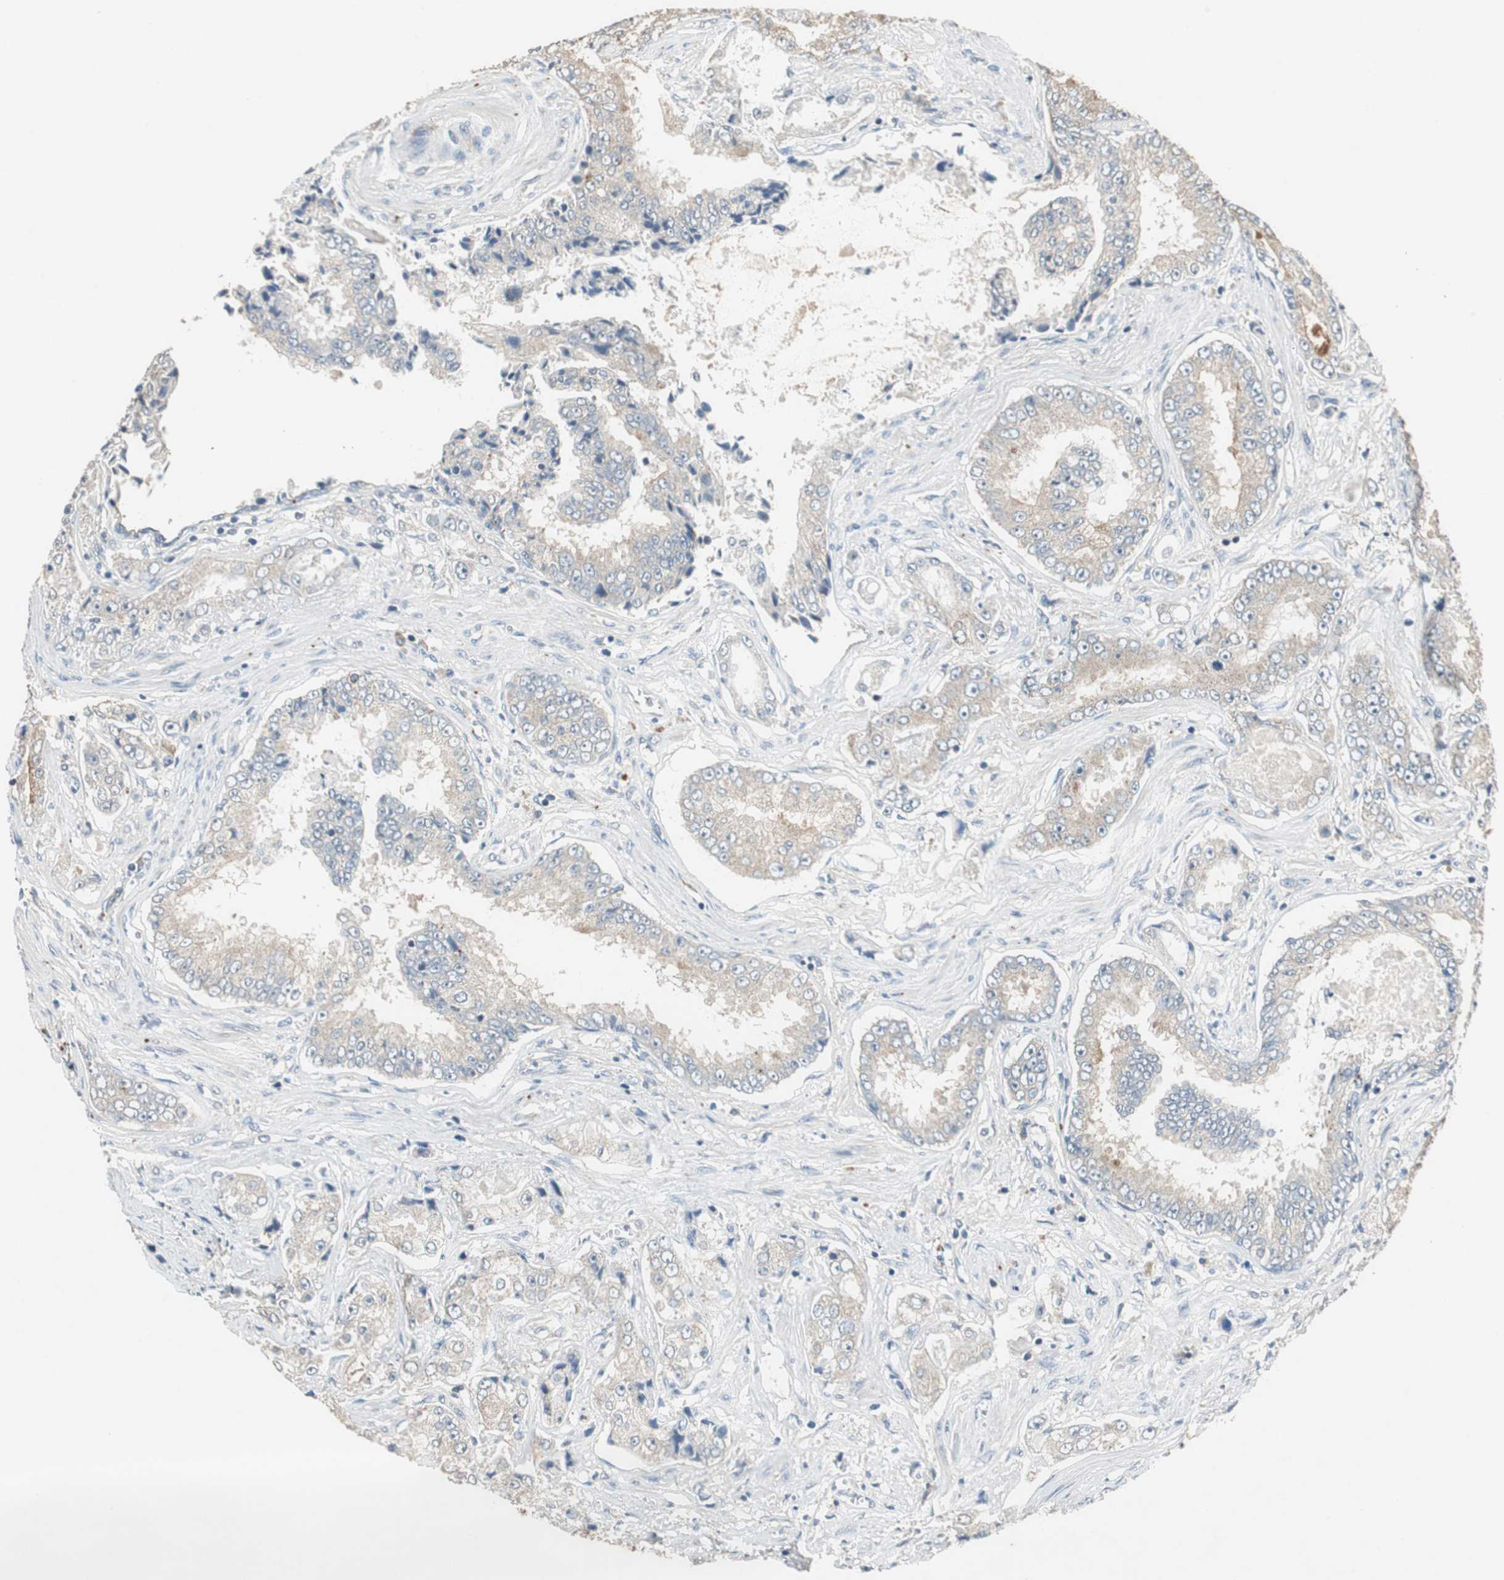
{"staining": {"intensity": "weak", "quantity": "<25%", "location": "cytoplasmic/membranous"}, "tissue": "prostate cancer", "cell_type": "Tumor cells", "image_type": "cancer", "snomed": [{"axis": "morphology", "description": "Adenocarcinoma, High grade"}, {"axis": "topography", "description": "Prostate"}], "caption": "Immunohistochemical staining of human prostate cancer exhibits no significant expression in tumor cells.", "gene": "PI4KB", "patient": {"sex": "male", "age": 73}}